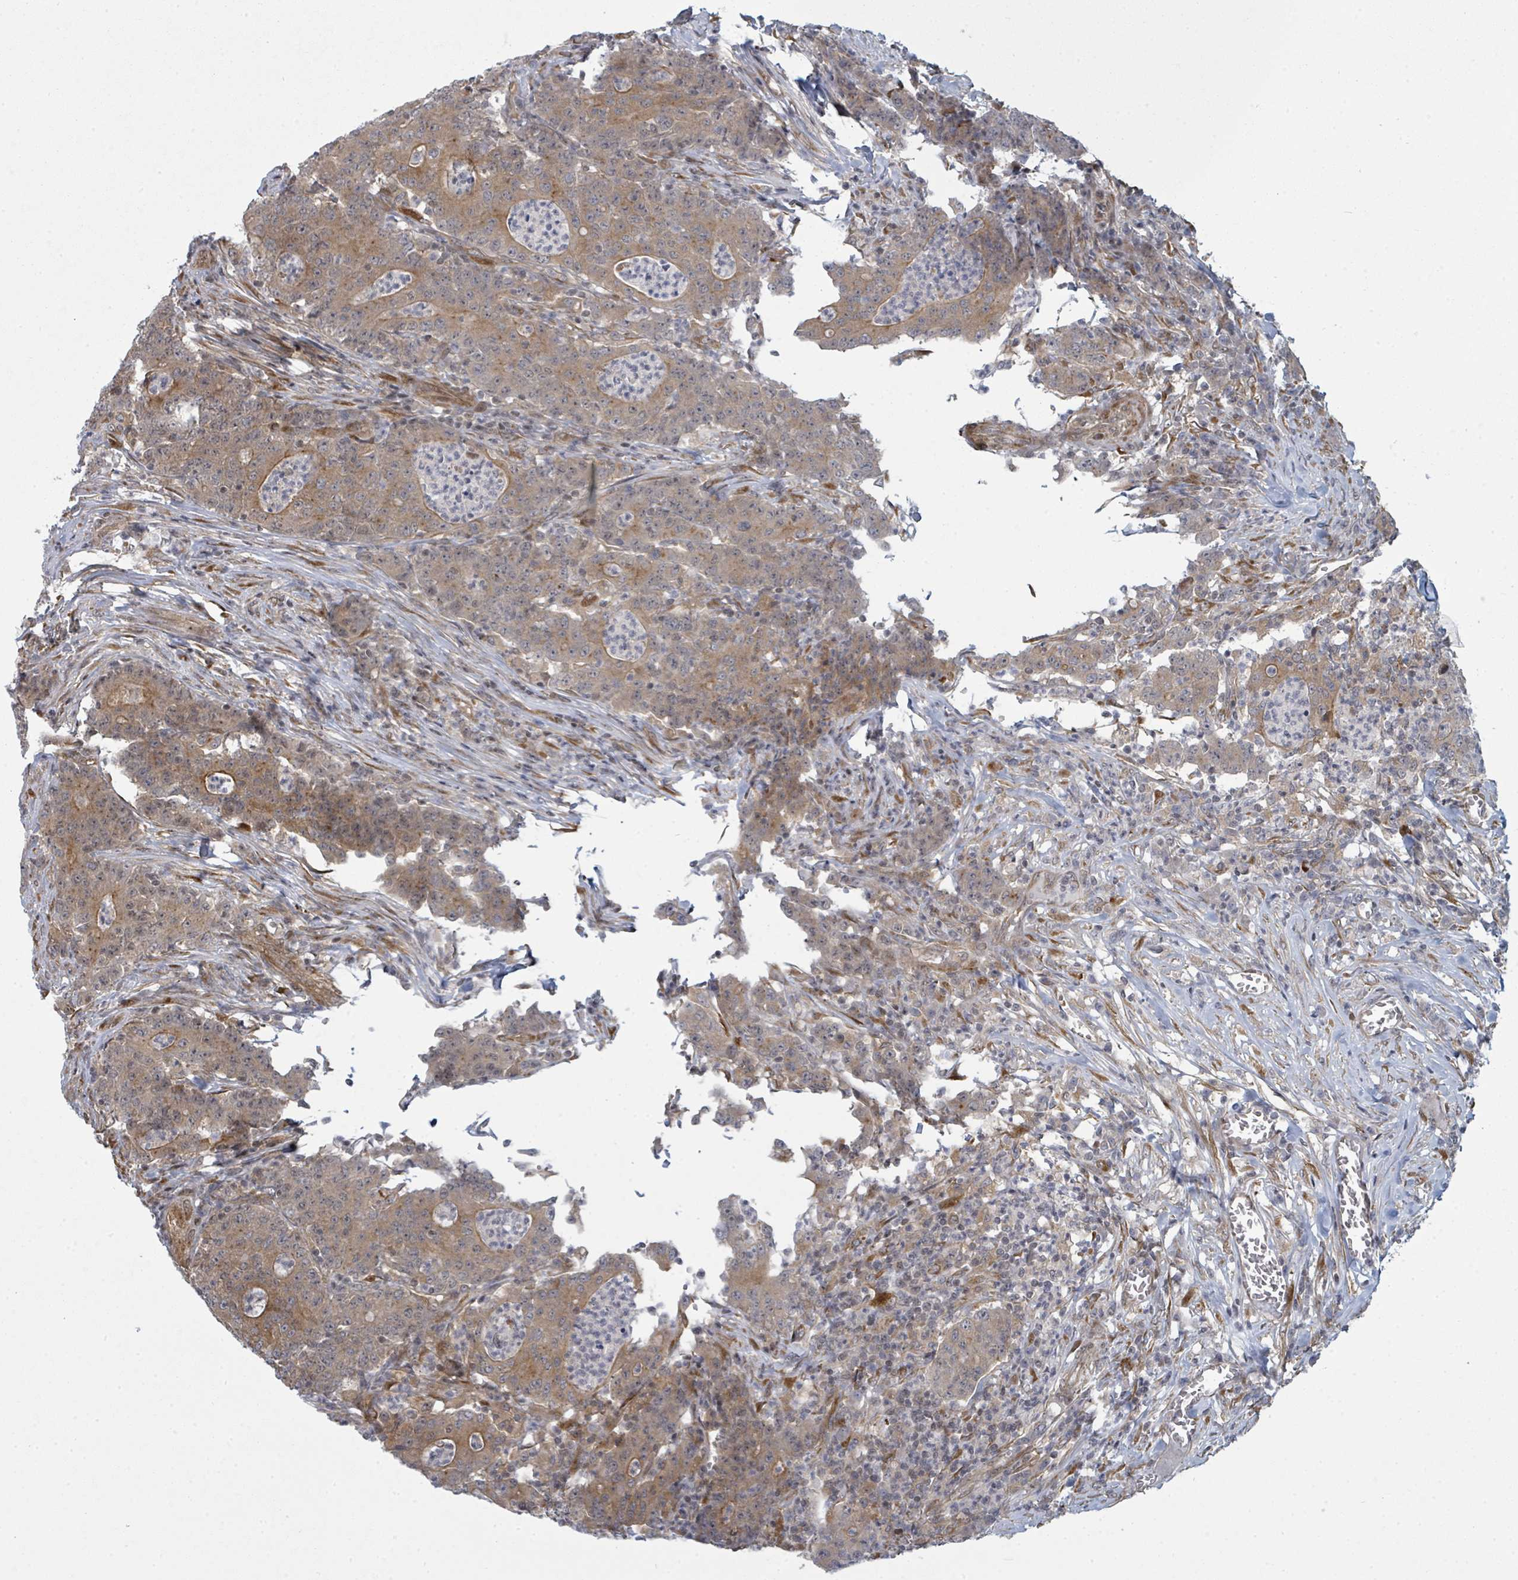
{"staining": {"intensity": "moderate", "quantity": "25%-75%", "location": "cytoplasmic/membranous"}, "tissue": "colorectal cancer", "cell_type": "Tumor cells", "image_type": "cancer", "snomed": [{"axis": "morphology", "description": "Adenocarcinoma, NOS"}, {"axis": "topography", "description": "Colon"}], "caption": "Immunohistochemical staining of human adenocarcinoma (colorectal) shows moderate cytoplasmic/membranous protein expression in about 25%-75% of tumor cells. Nuclei are stained in blue.", "gene": "PSMG2", "patient": {"sex": "male", "age": 83}}